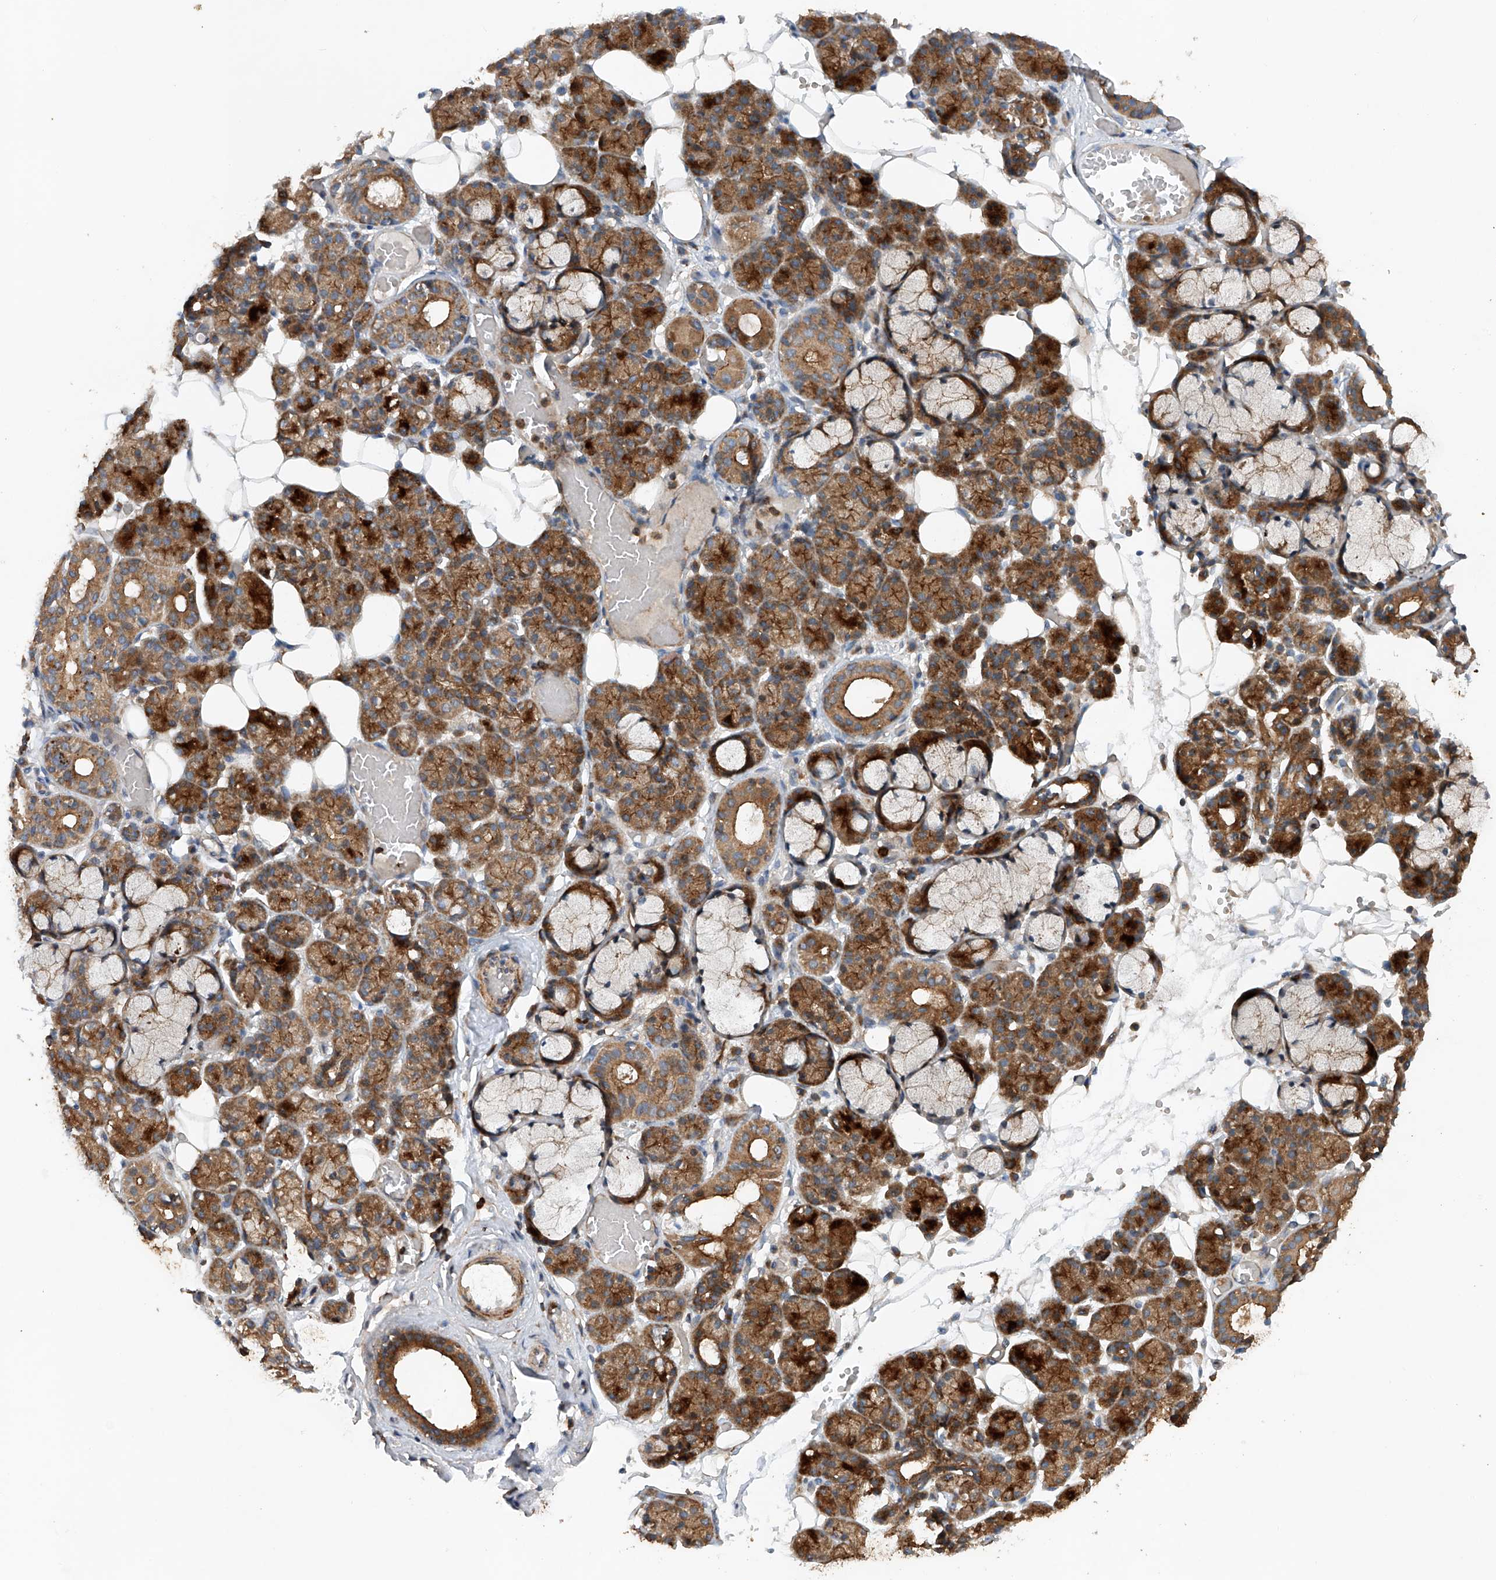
{"staining": {"intensity": "strong", "quantity": ">75%", "location": "cytoplasmic/membranous"}, "tissue": "salivary gland", "cell_type": "Glandular cells", "image_type": "normal", "snomed": [{"axis": "morphology", "description": "Normal tissue, NOS"}, {"axis": "topography", "description": "Salivary gland"}], "caption": "Immunohistochemistry (IHC) histopathology image of benign salivary gland stained for a protein (brown), which shows high levels of strong cytoplasmic/membranous staining in approximately >75% of glandular cells.", "gene": "CEP85L", "patient": {"sex": "male", "age": 63}}